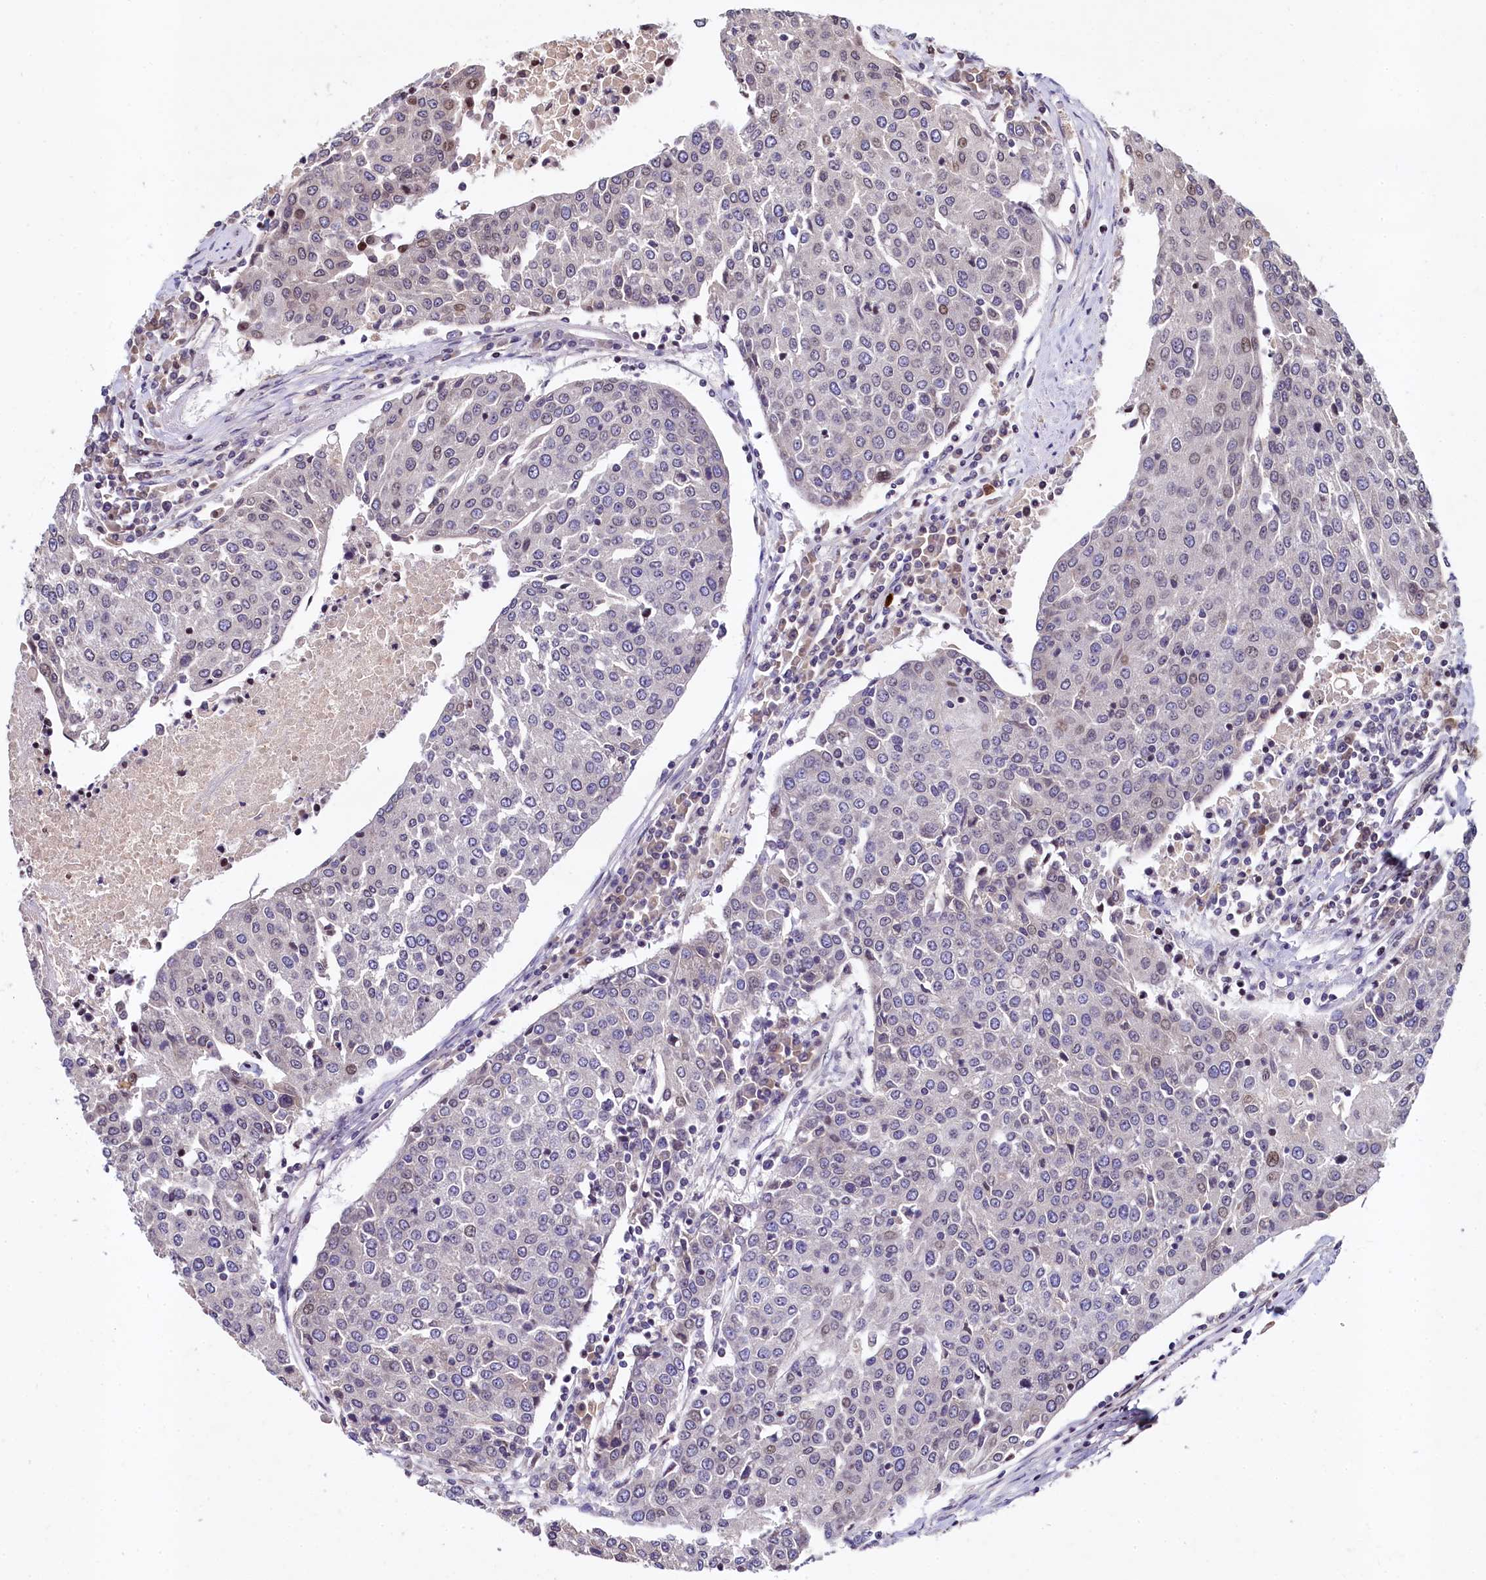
{"staining": {"intensity": "negative", "quantity": "none", "location": "none"}, "tissue": "urothelial cancer", "cell_type": "Tumor cells", "image_type": "cancer", "snomed": [{"axis": "morphology", "description": "Urothelial carcinoma, High grade"}, {"axis": "topography", "description": "Urinary bladder"}], "caption": "Human urothelial cancer stained for a protein using IHC displays no positivity in tumor cells.", "gene": "FAM217B", "patient": {"sex": "female", "age": 85}}